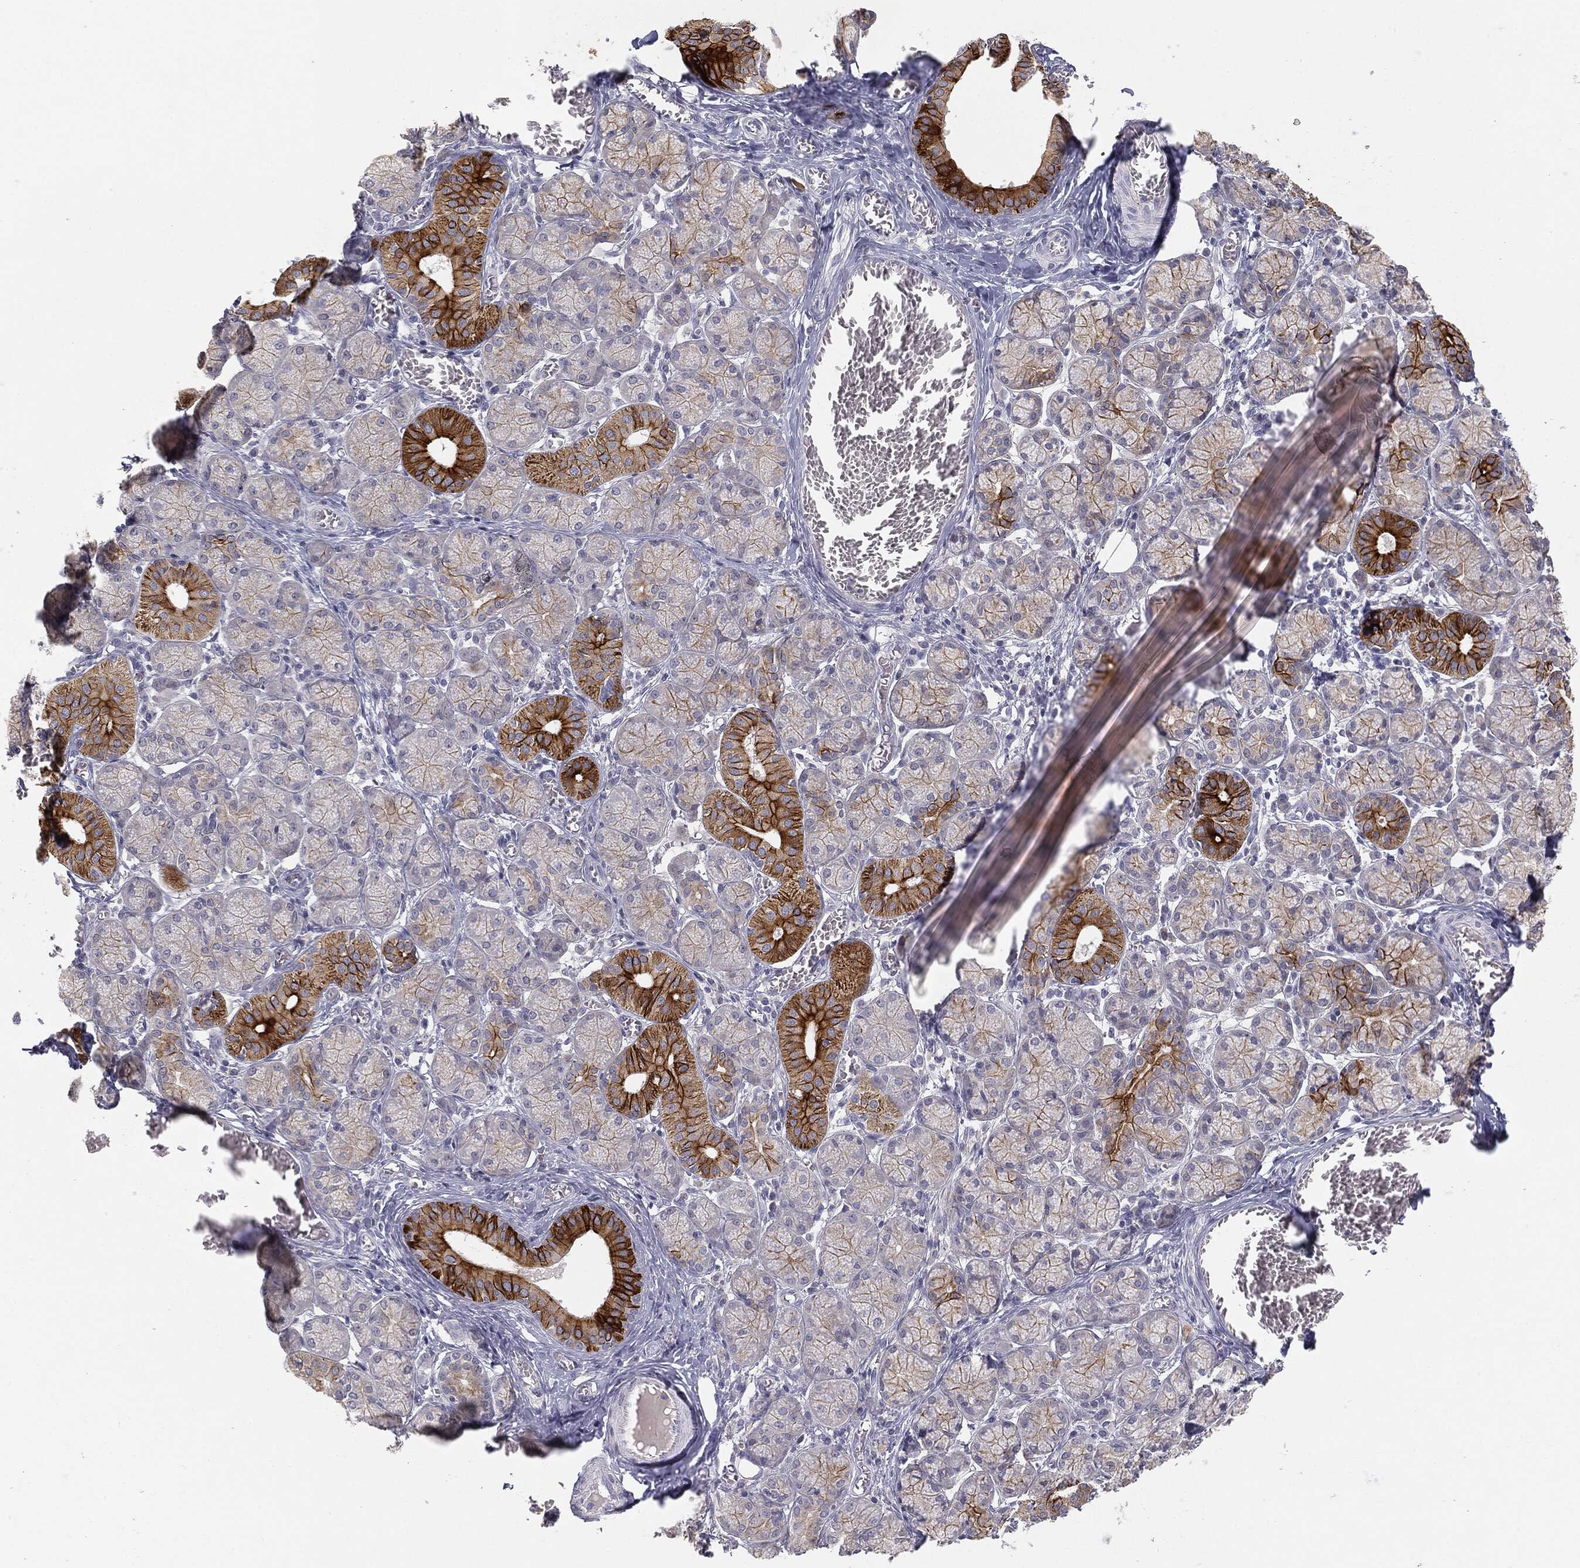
{"staining": {"intensity": "strong", "quantity": "<25%", "location": "cytoplasmic/membranous"}, "tissue": "salivary gland", "cell_type": "Glandular cells", "image_type": "normal", "snomed": [{"axis": "morphology", "description": "Normal tissue, NOS"}, {"axis": "topography", "description": "Salivary gland"}, {"axis": "topography", "description": "Peripheral nerve tissue"}], "caption": "Protein expression analysis of unremarkable salivary gland reveals strong cytoplasmic/membranous positivity in about <25% of glandular cells. (DAB = brown stain, brightfield microscopy at high magnification).", "gene": "MUC1", "patient": {"sex": "female", "age": 24}}